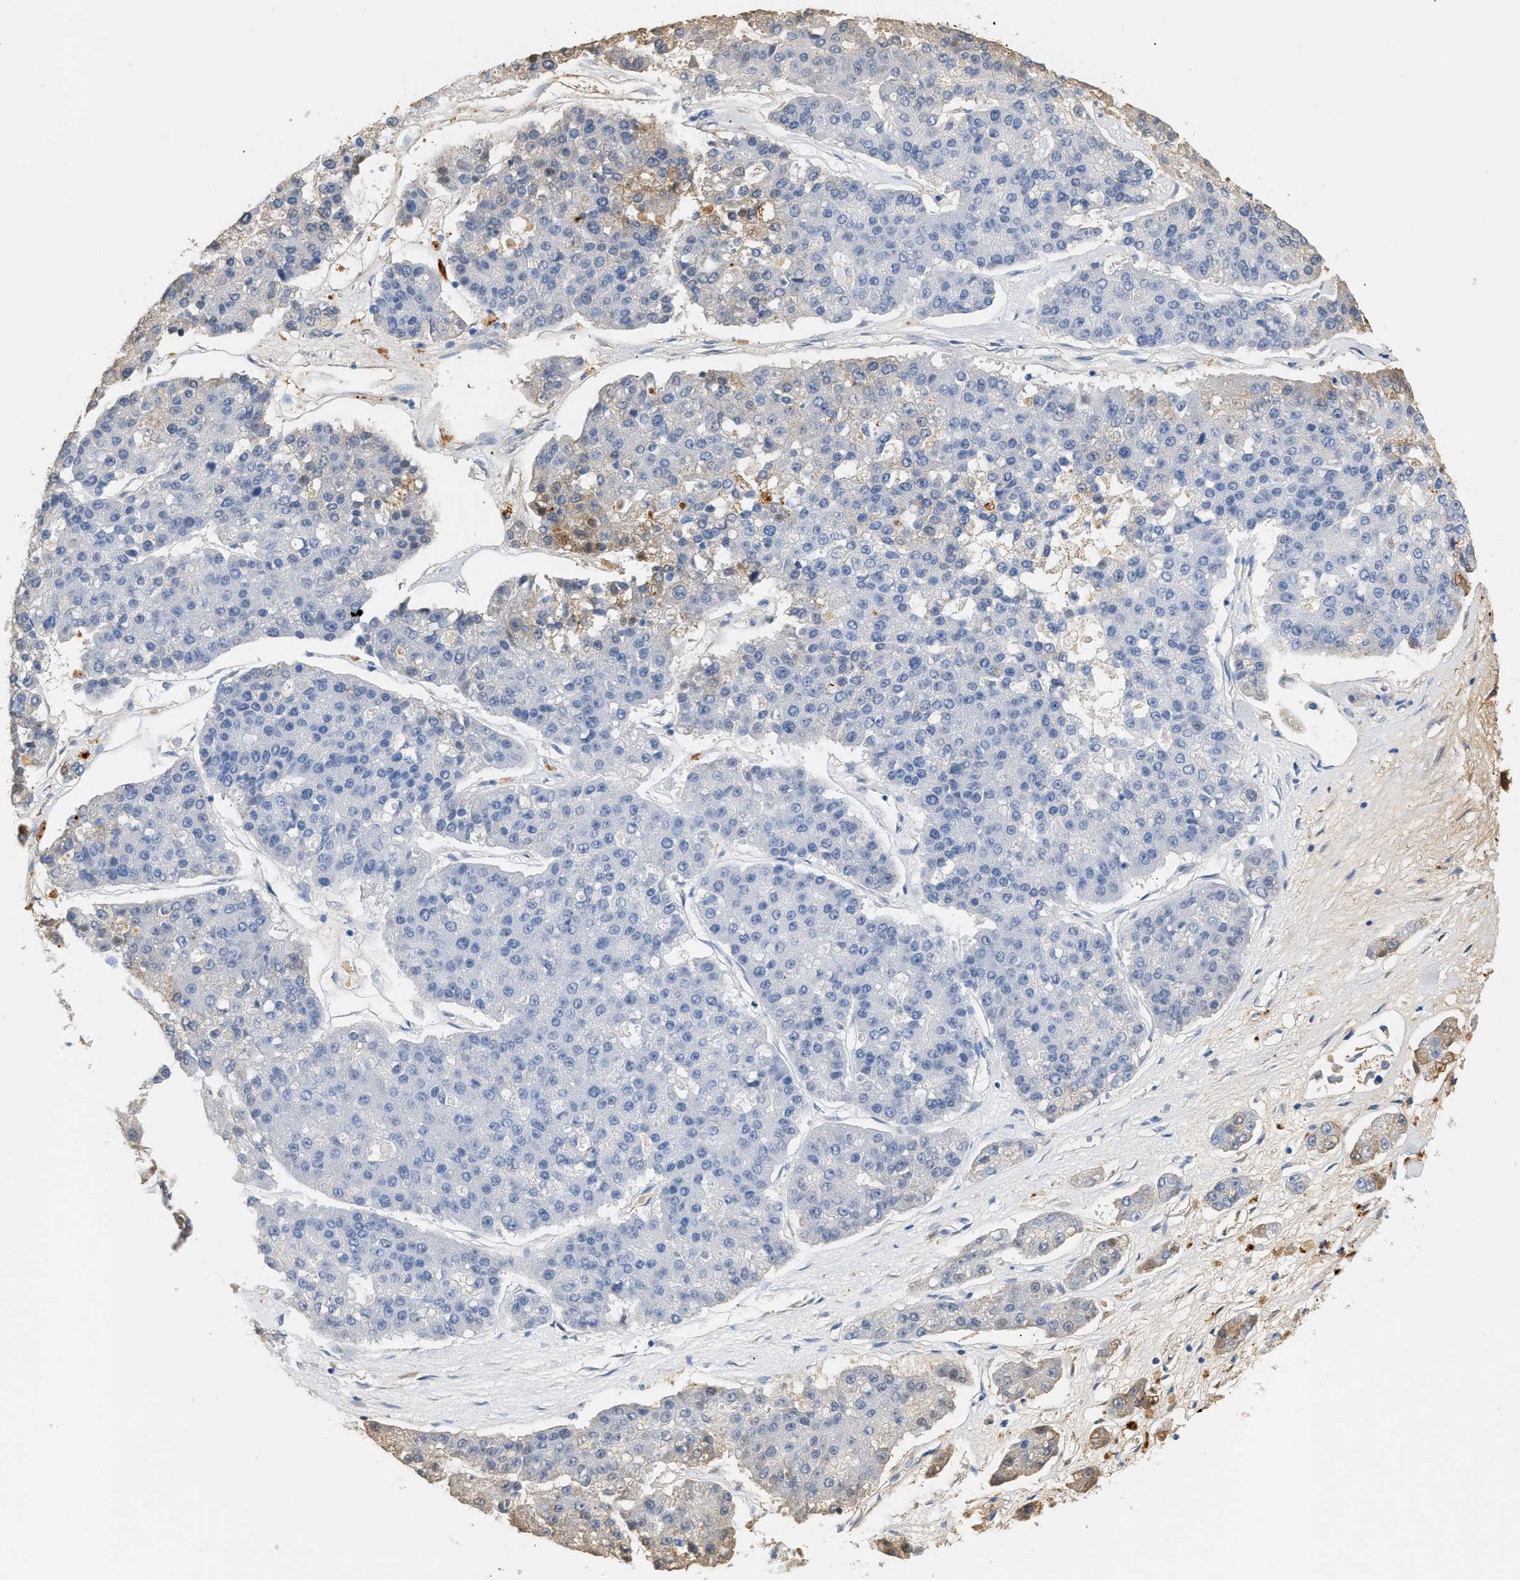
{"staining": {"intensity": "negative", "quantity": "none", "location": "none"}, "tissue": "pancreatic cancer", "cell_type": "Tumor cells", "image_type": "cancer", "snomed": [{"axis": "morphology", "description": "Adenocarcinoma, NOS"}, {"axis": "topography", "description": "Pancreas"}], "caption": "Adenocarcinoma (pancreatic) stained for a protein using immunohistochemistry (IHC) reveals no positivity tumor cells.", "gene": "CFH", "patient": {"sex": "male", "age": 50}}